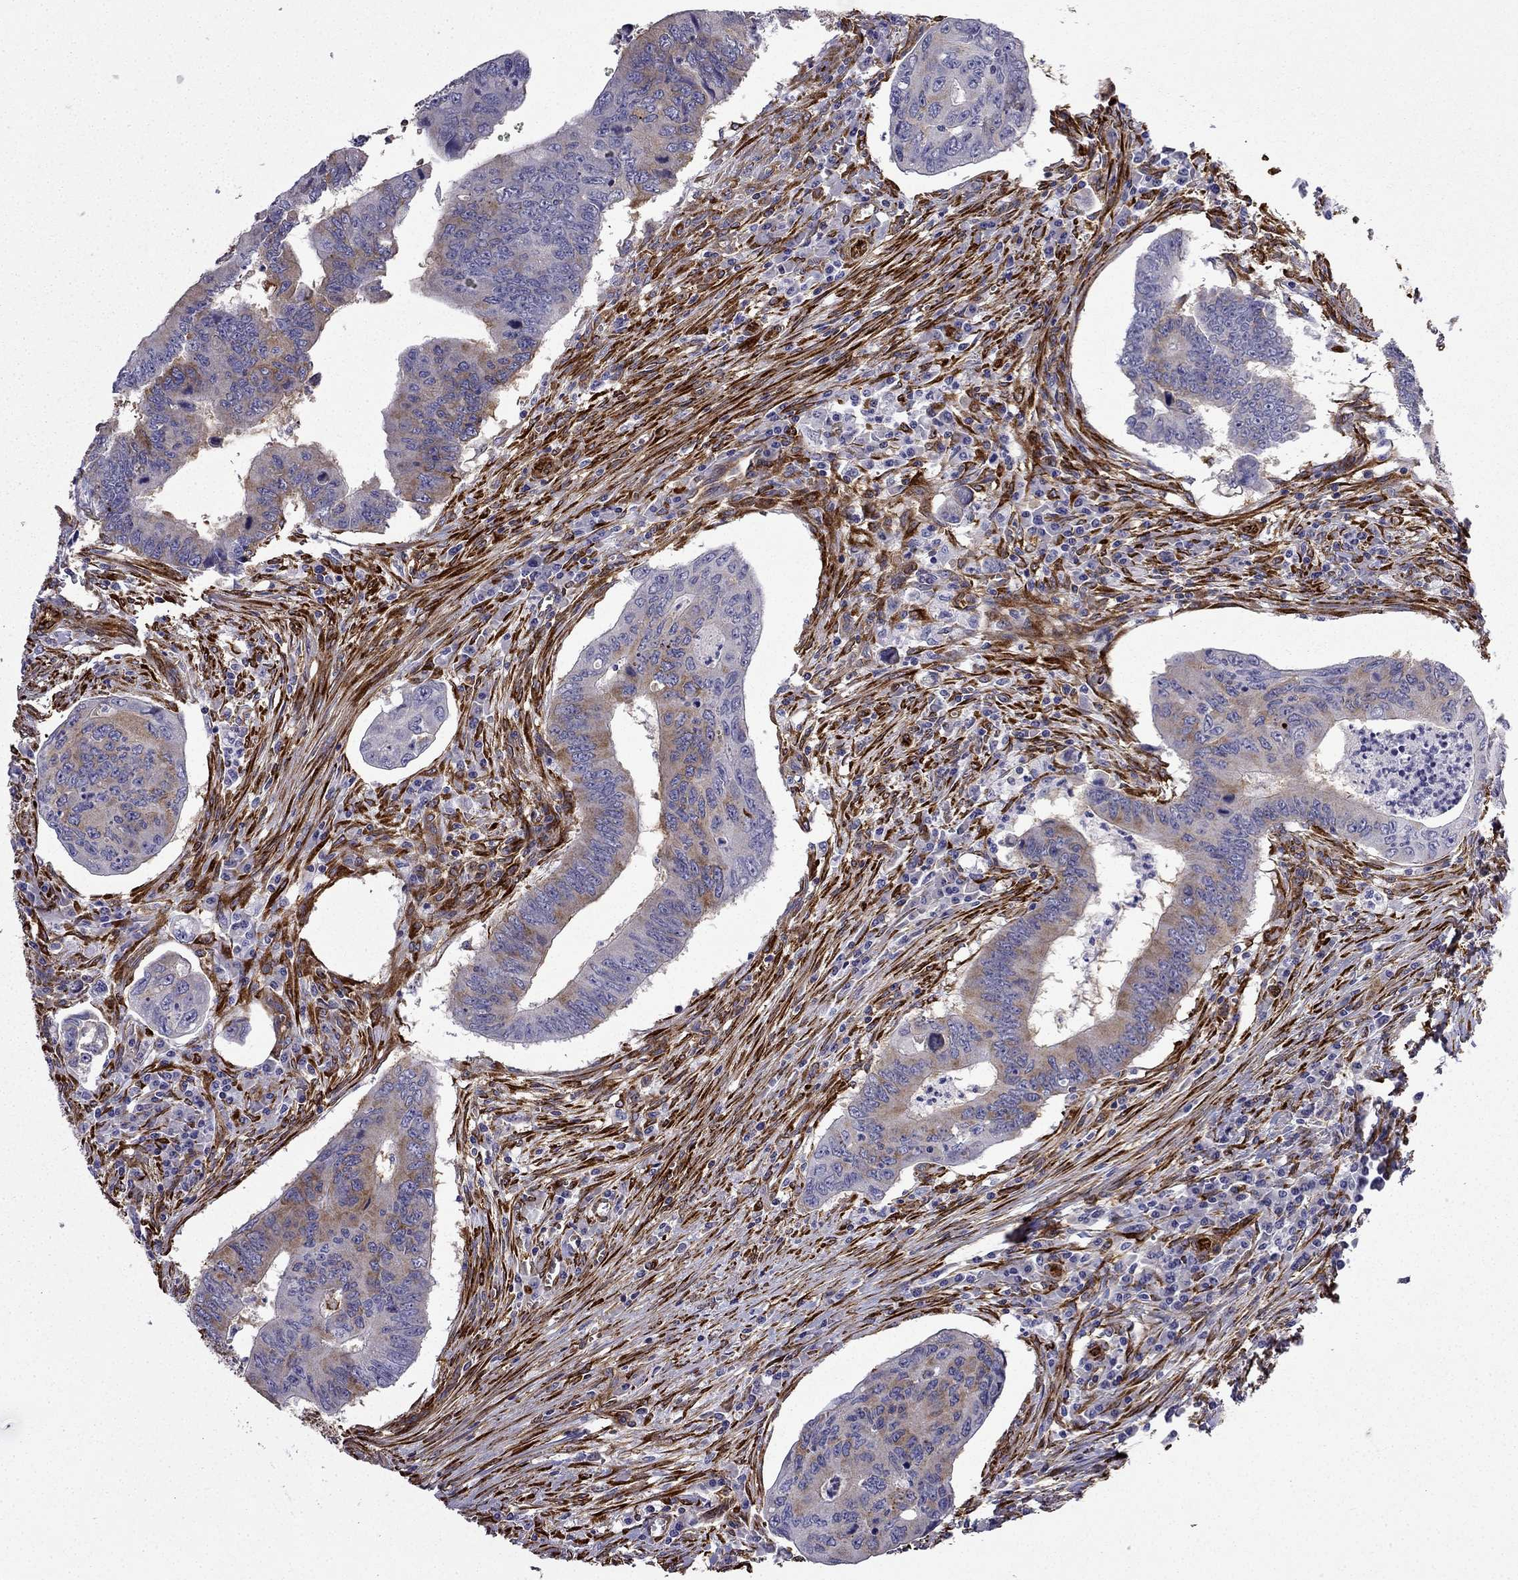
{"staining": {"intensity": "moderate", "quantity": ">75%", "location": "cytoplasmic/membranous"}, "tissue": "colorectal cancer", "cell_type": "Tumor cells", "image_type": "cancer", "snomed": [{"axis": "morphology", "description": "Adenocarcinoma, NOS"}, {"axis": "topography", "description": "Colon"}], "caption": "Protein staining of colorectal cancer tissue shows moderate cytoplasmic/membranous expression in about >75% of tumor cells.", "gene": "MAP4", "patient": {"sex": "male", "age": 53}}